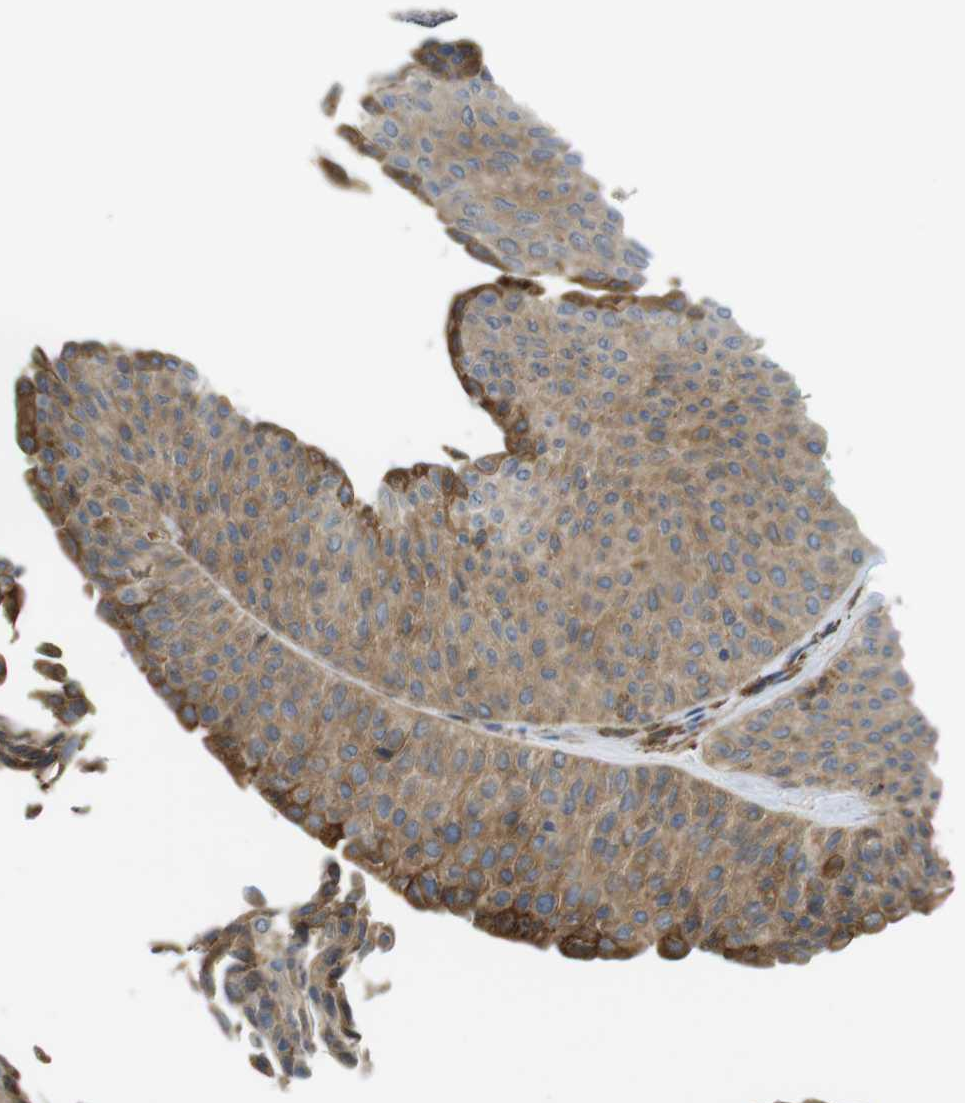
{"staining": {"intensity": "moderate", "quantity": ">75%", "location": "cytoplasmic/membranous"}, "tissue": "urothelial cancer", "cell_type": "Tumor cells", "image_type": "cancer", "snomed": [{"axis": "morphology", "description": "Urothelial carcinoma, Low grade"}, {"axis": "topography", "description": "Urinary bladder"}], "caption": "Protein analysis of urothelial cancer tissue displays moderate cytoplasmic/membranous staining in approximately >75% of tumor cells.", "gene": "MBOAT2", "patient": {"sex": "male", "age": 78}}